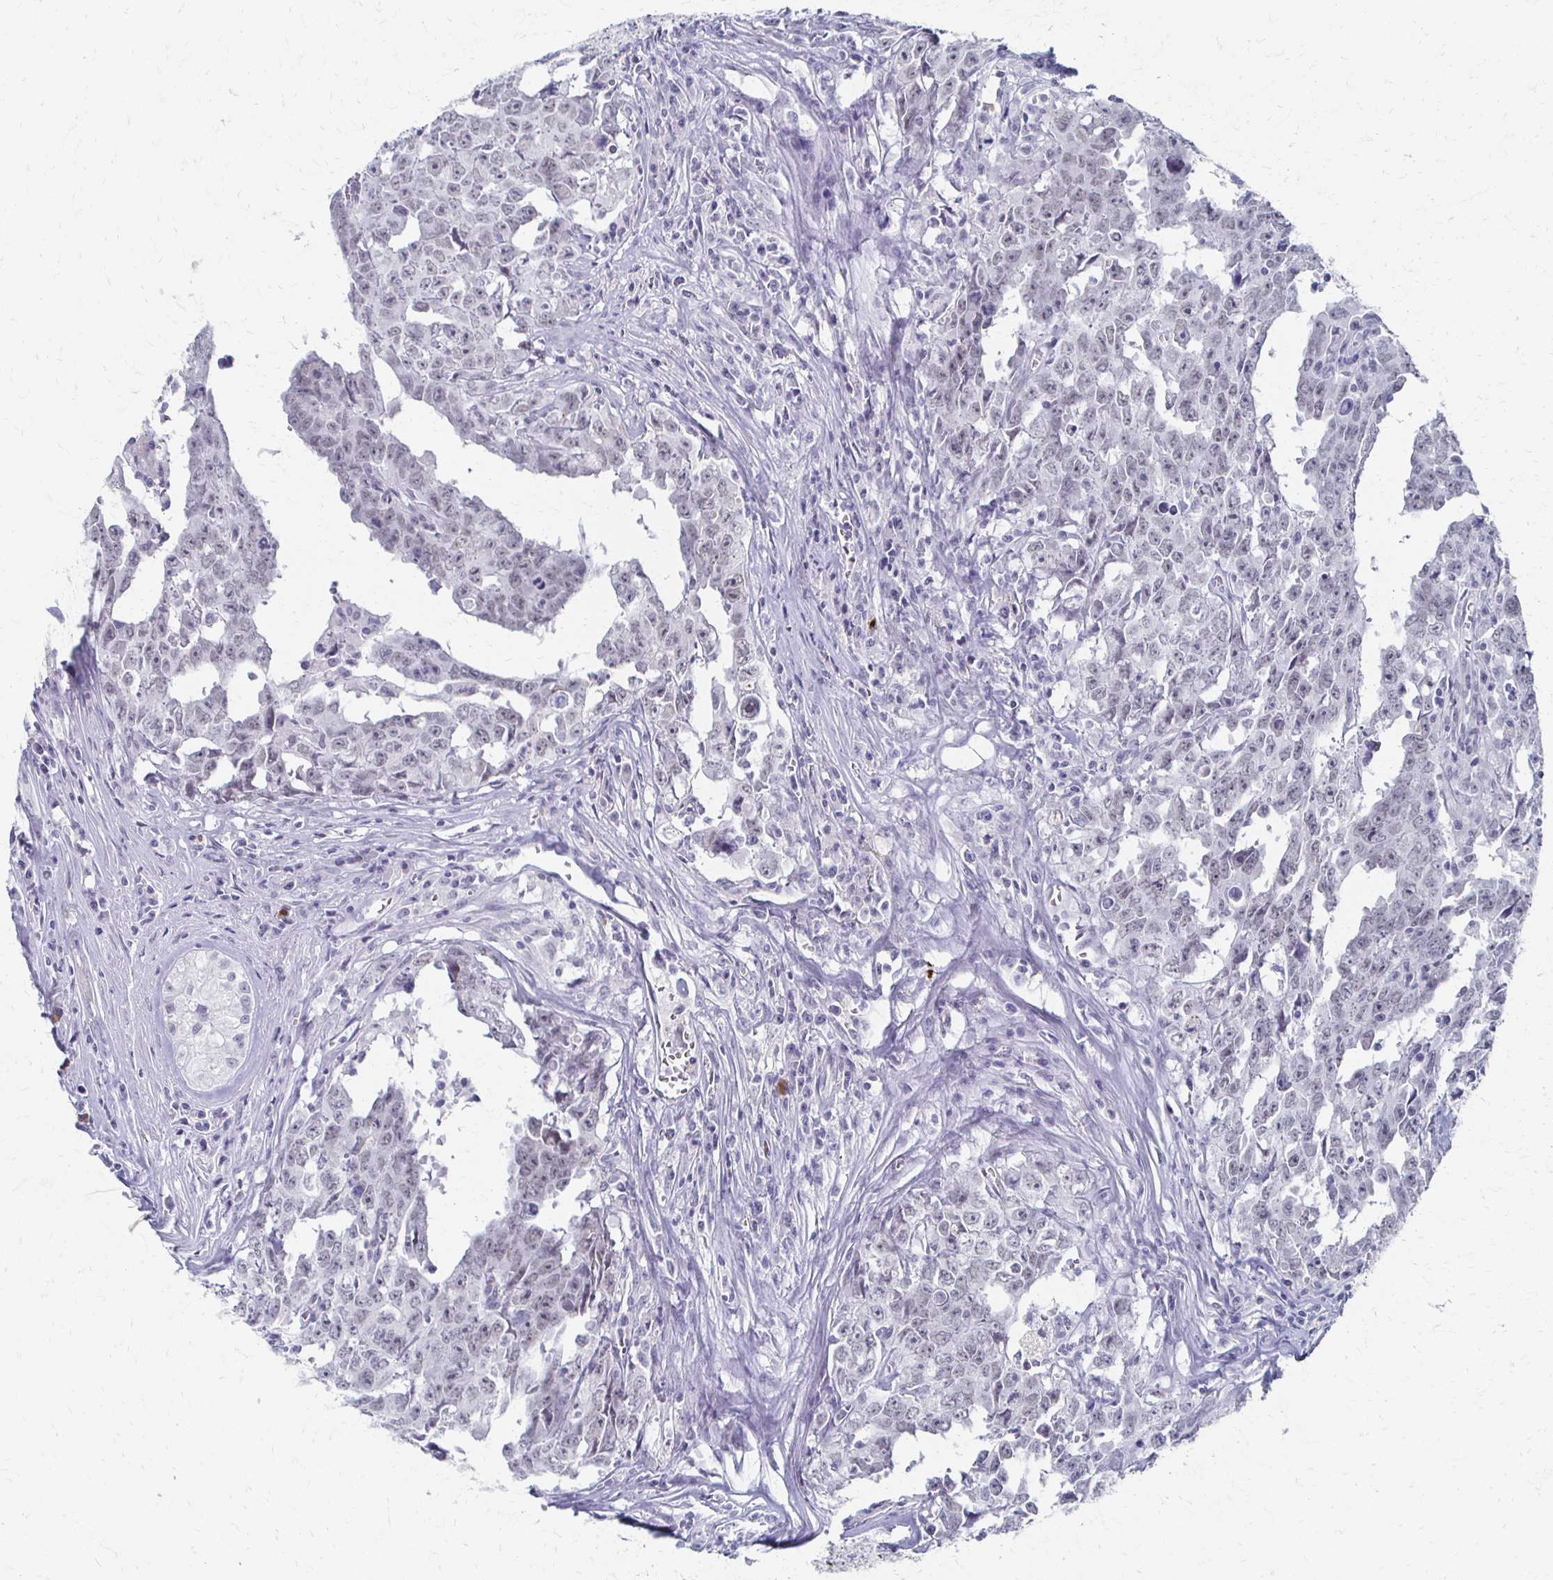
{"staining": {"intensity": "negative", "quantity": "none", "location": "none"}, "tissue": "testis cancer", "cell_type": "Tumor cells", "image_type": "cancer", "snomed": [{"axis": "morphology", "description": "Carcinoma, Embryonal, NOS"}, {"axis": "topography", "description": "Testis"}], "caption": "High power microscopy photomicrograph of an IHC image of testis cancer, revealing no significant staining in tumor cells.", "gene": "CXCR2", "patient": {"sex": "male", "age": 22}}